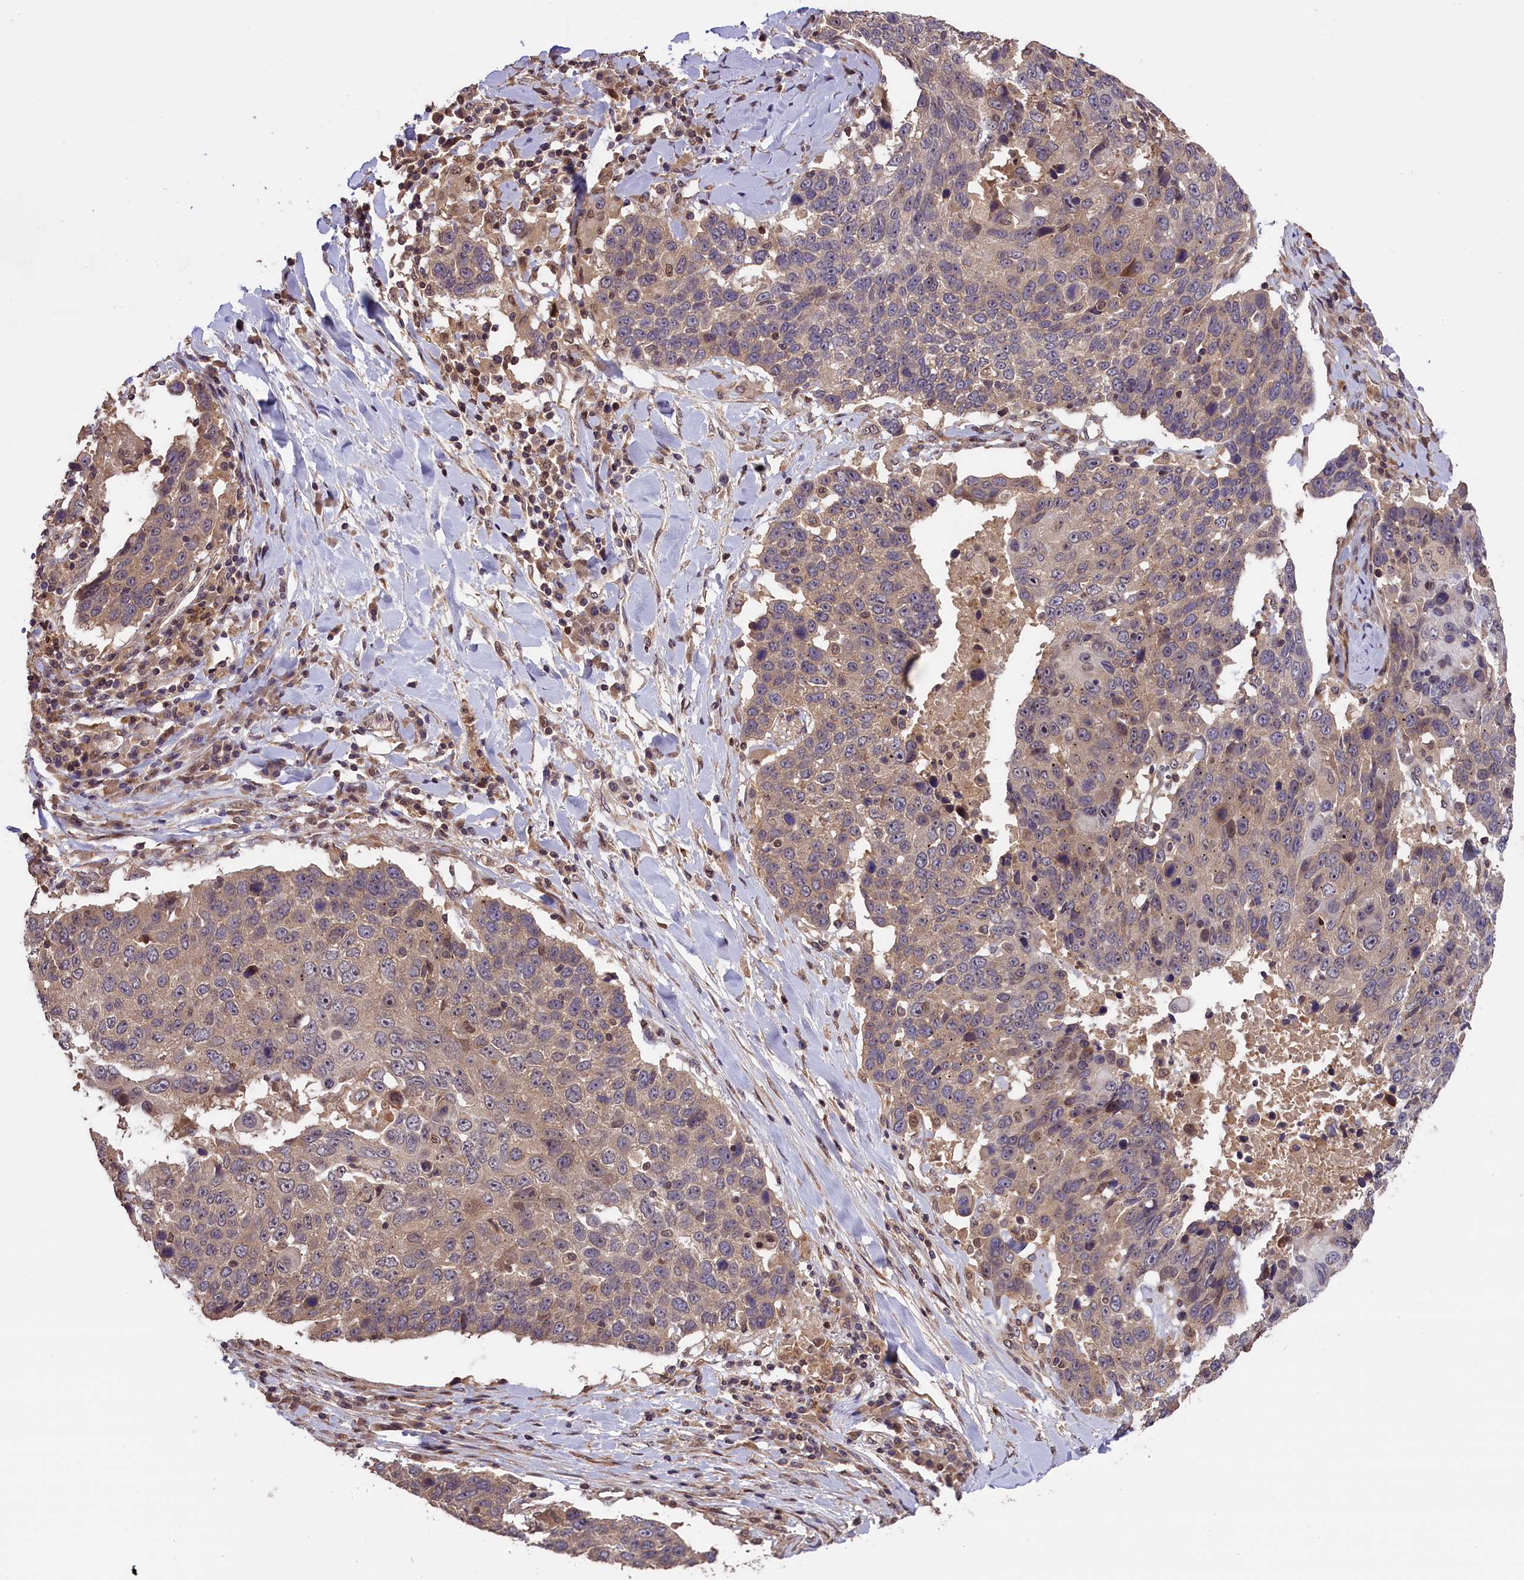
{"staining": {"intensity": "weak", "quantity": "25%-75%", "location": "cytoplasmic/membranous"}, "tissue": "lung cancer", "cell_type": "Tumor cells", "image_type": "cancer", "snomed": [{"axis": "morphology", "description": "Squamous cell carcinoma, NOS"}, {"axis": "topography", "description": "Lung"}], "caption": "Weak cytoplasmic/membranous positivity for a protein is present in approximately 25%-75% of tumor cells of lung squamous cell carcinoma using IHC.", "gene": "DNAJB9", "patient": {"sex": "male", "age": 66}}